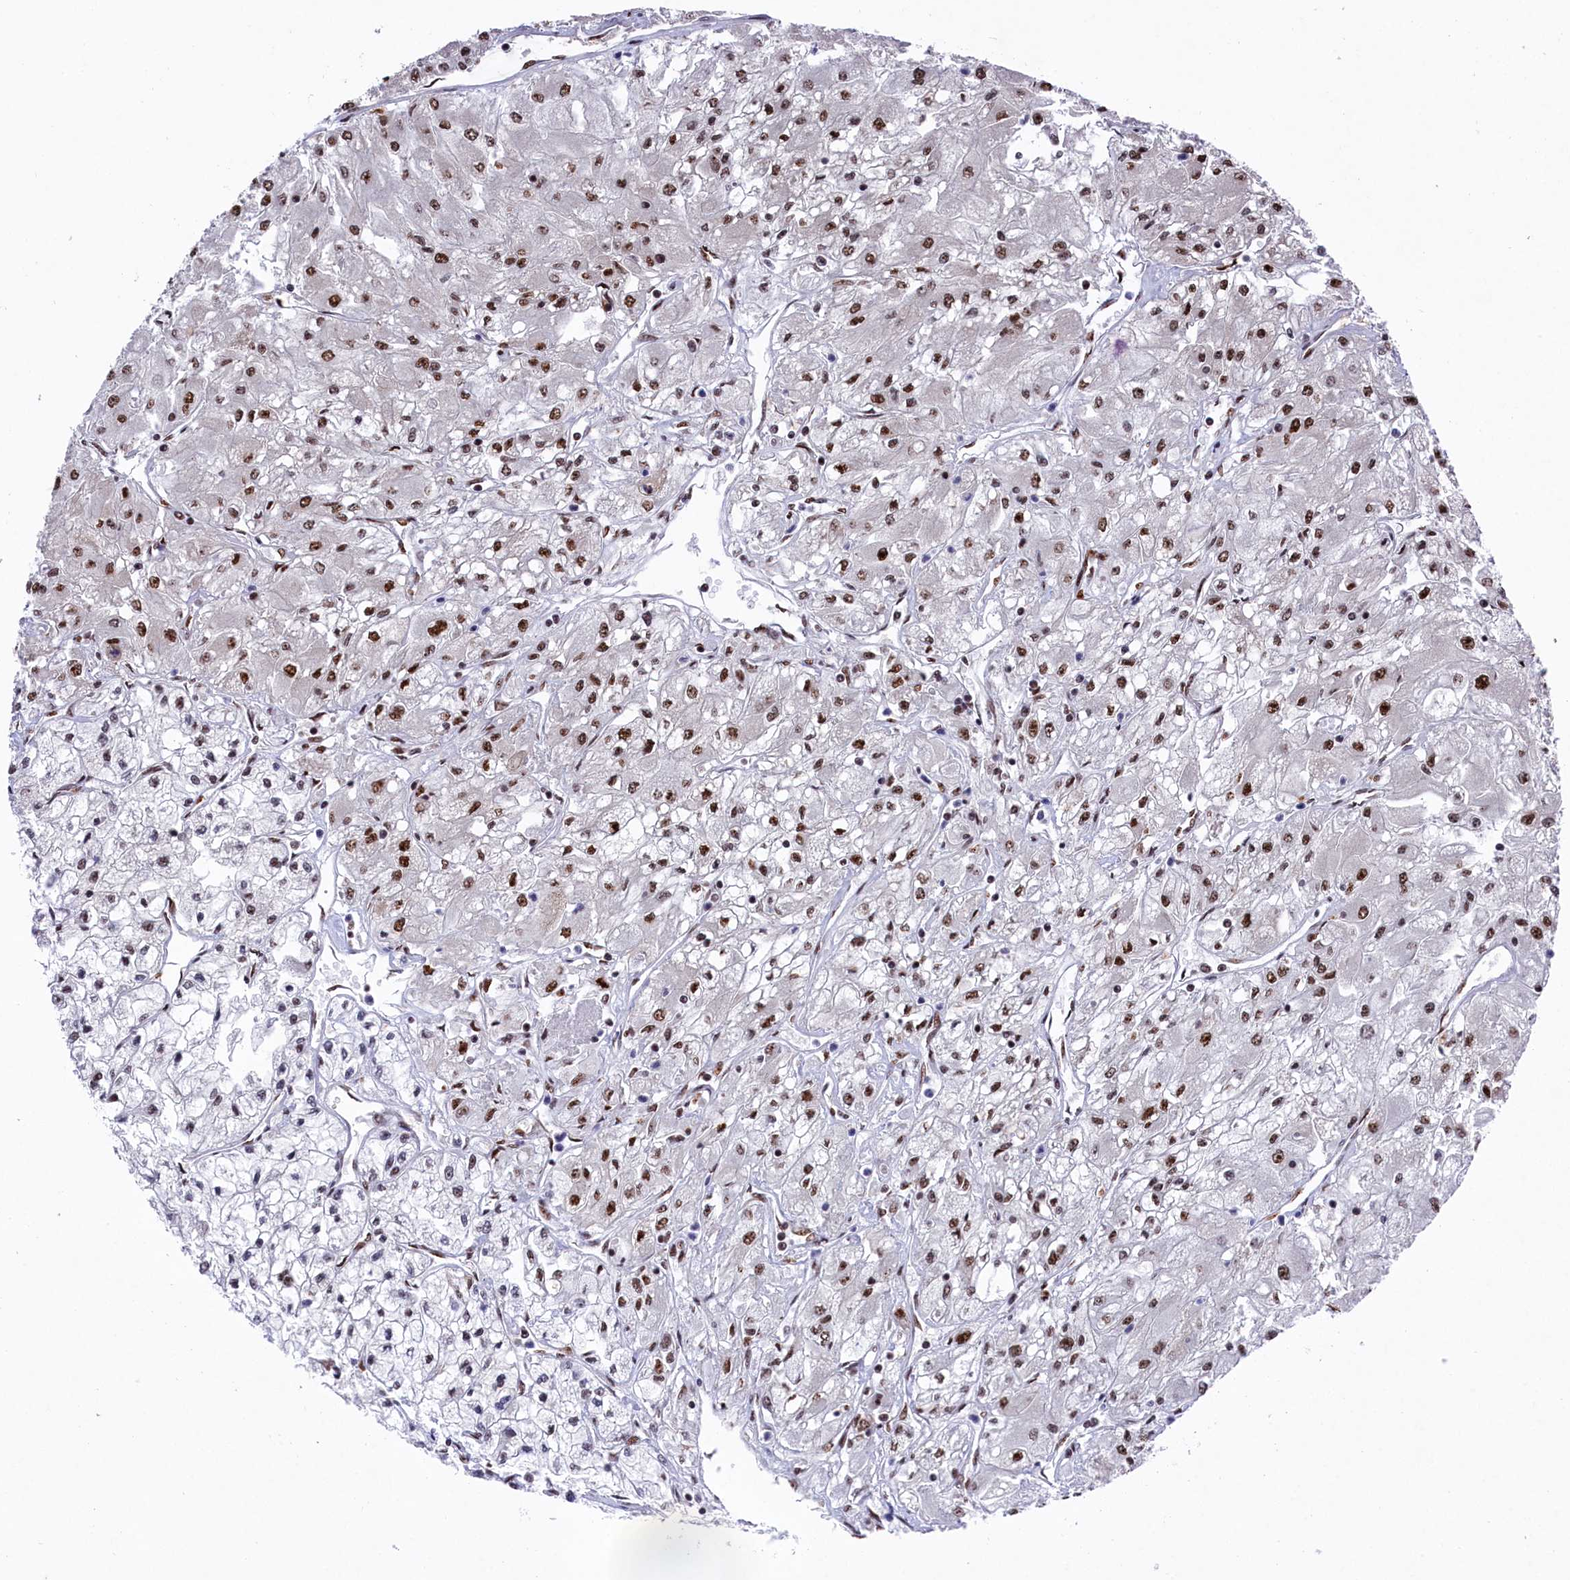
{"staining": {"intensity": "moderate", "quantity": ">75%", "location": "nuclear"}, "tissue": "renal cancer", "cell_type": "Tumor cells", "image_type": "cancer", "snomed": [{"axis": "morphology", "description": "Adenocarcinoma, NOS"}, {"axis": "topography", "description": "Kidney"}], "caption": "A medium amount of moderate nuclear staining is identified in approximately >75% of tumor cells in adenocarcinoma (renal) tissue.", "gene": "PRPF31", "patient": {"sex": "male", "age": 80}}